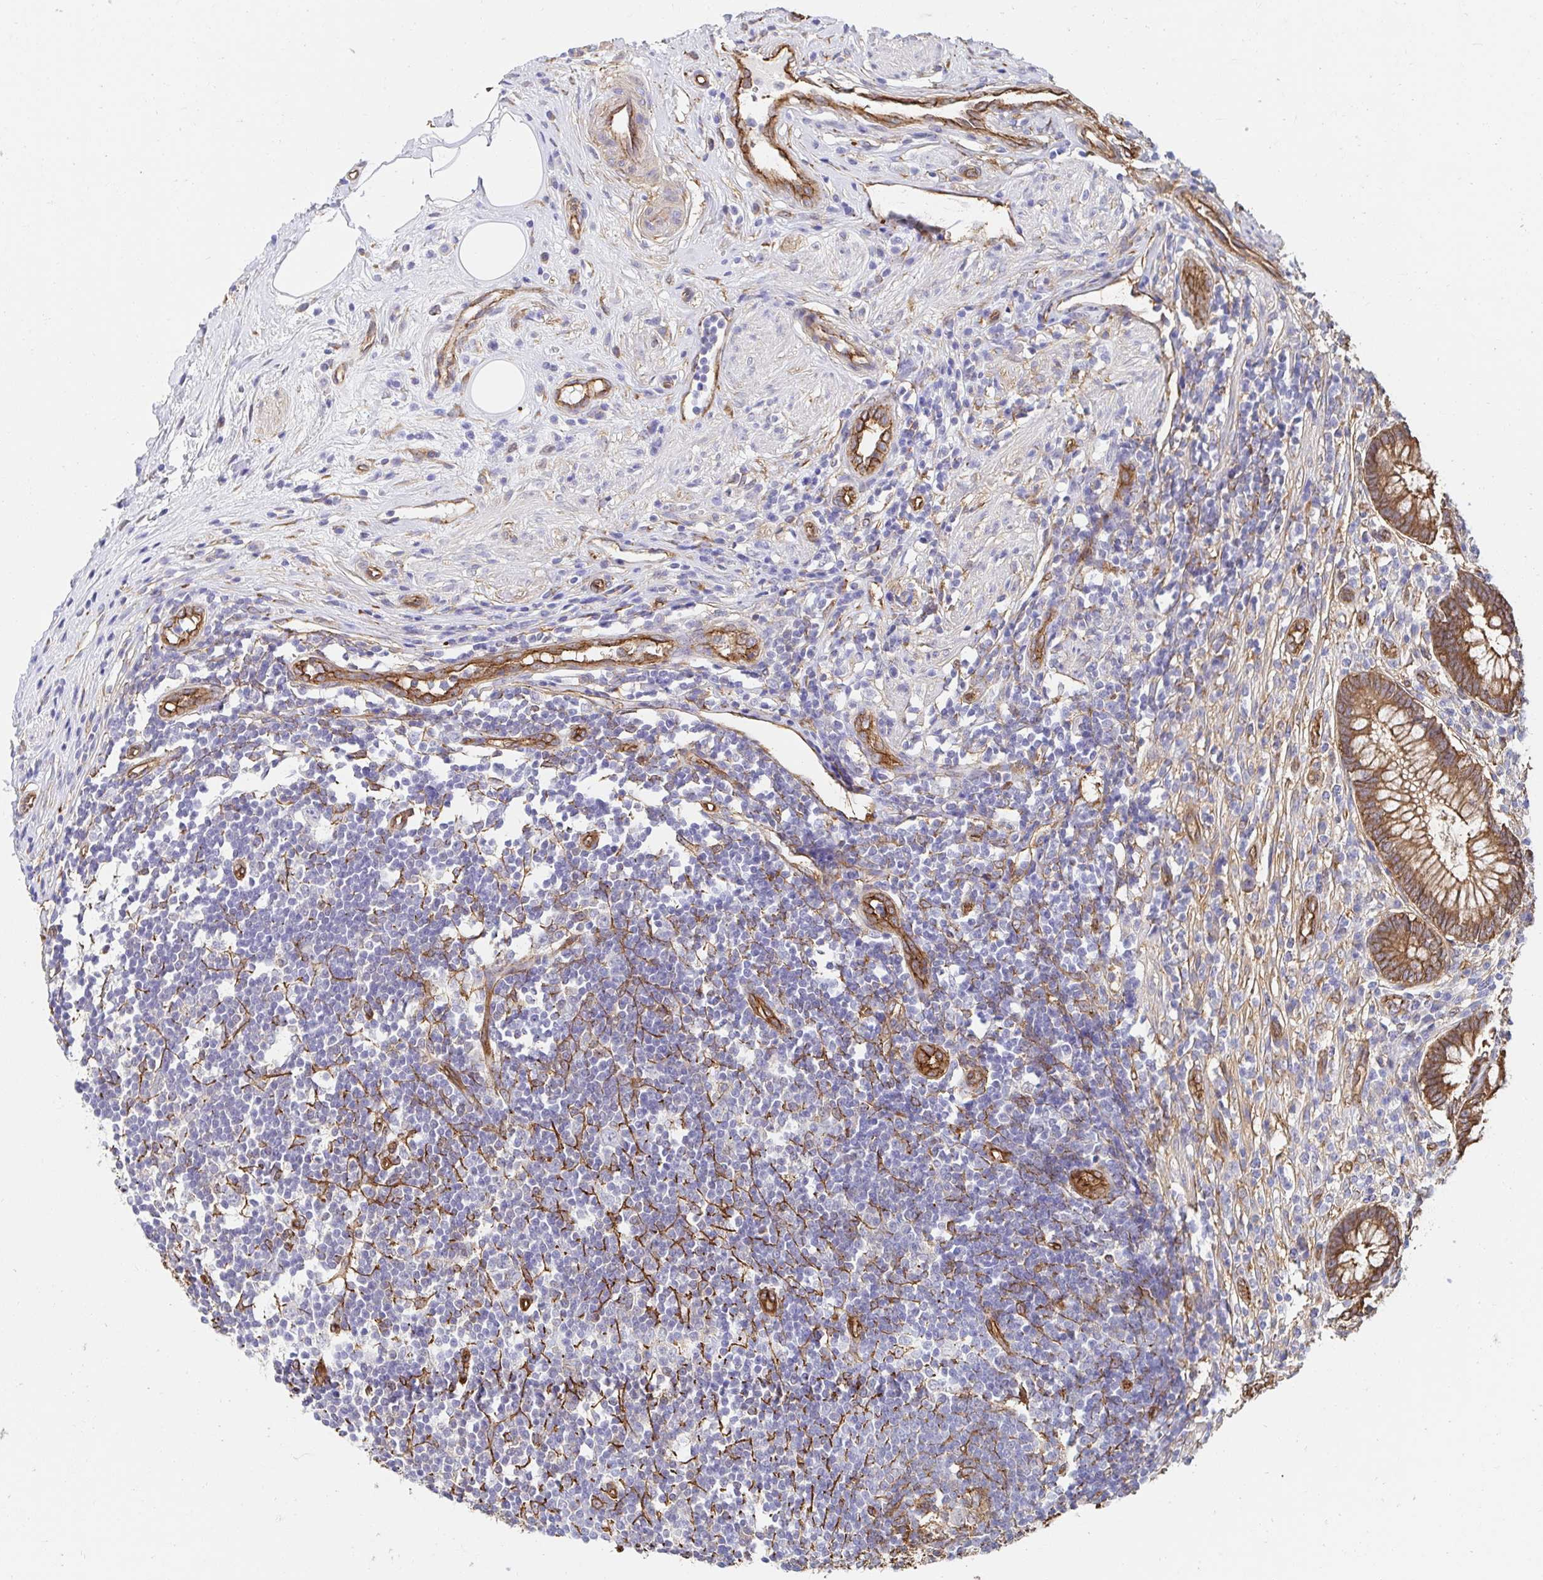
{"staining": {"intensity": "moderate", "quantity": ">75%", "location": "cytoplasmic/membranous"}, "tissue": "appendix", "cell_type": "Glandular cells", "image_type": "normal", "snomed": [{"axis": "morphology", "description": "Normal tissue, NOS"}, {"axis": "topography", "description": "Appendix"}], "caption": "This micrograph exhibits IHC staining of normal appendix, with medium moderate cytoplasmic/membranous staining in approximately >75% of glandular cells.", "gene": "CTTN", "patient": {"sex": "female", "age": 56}}